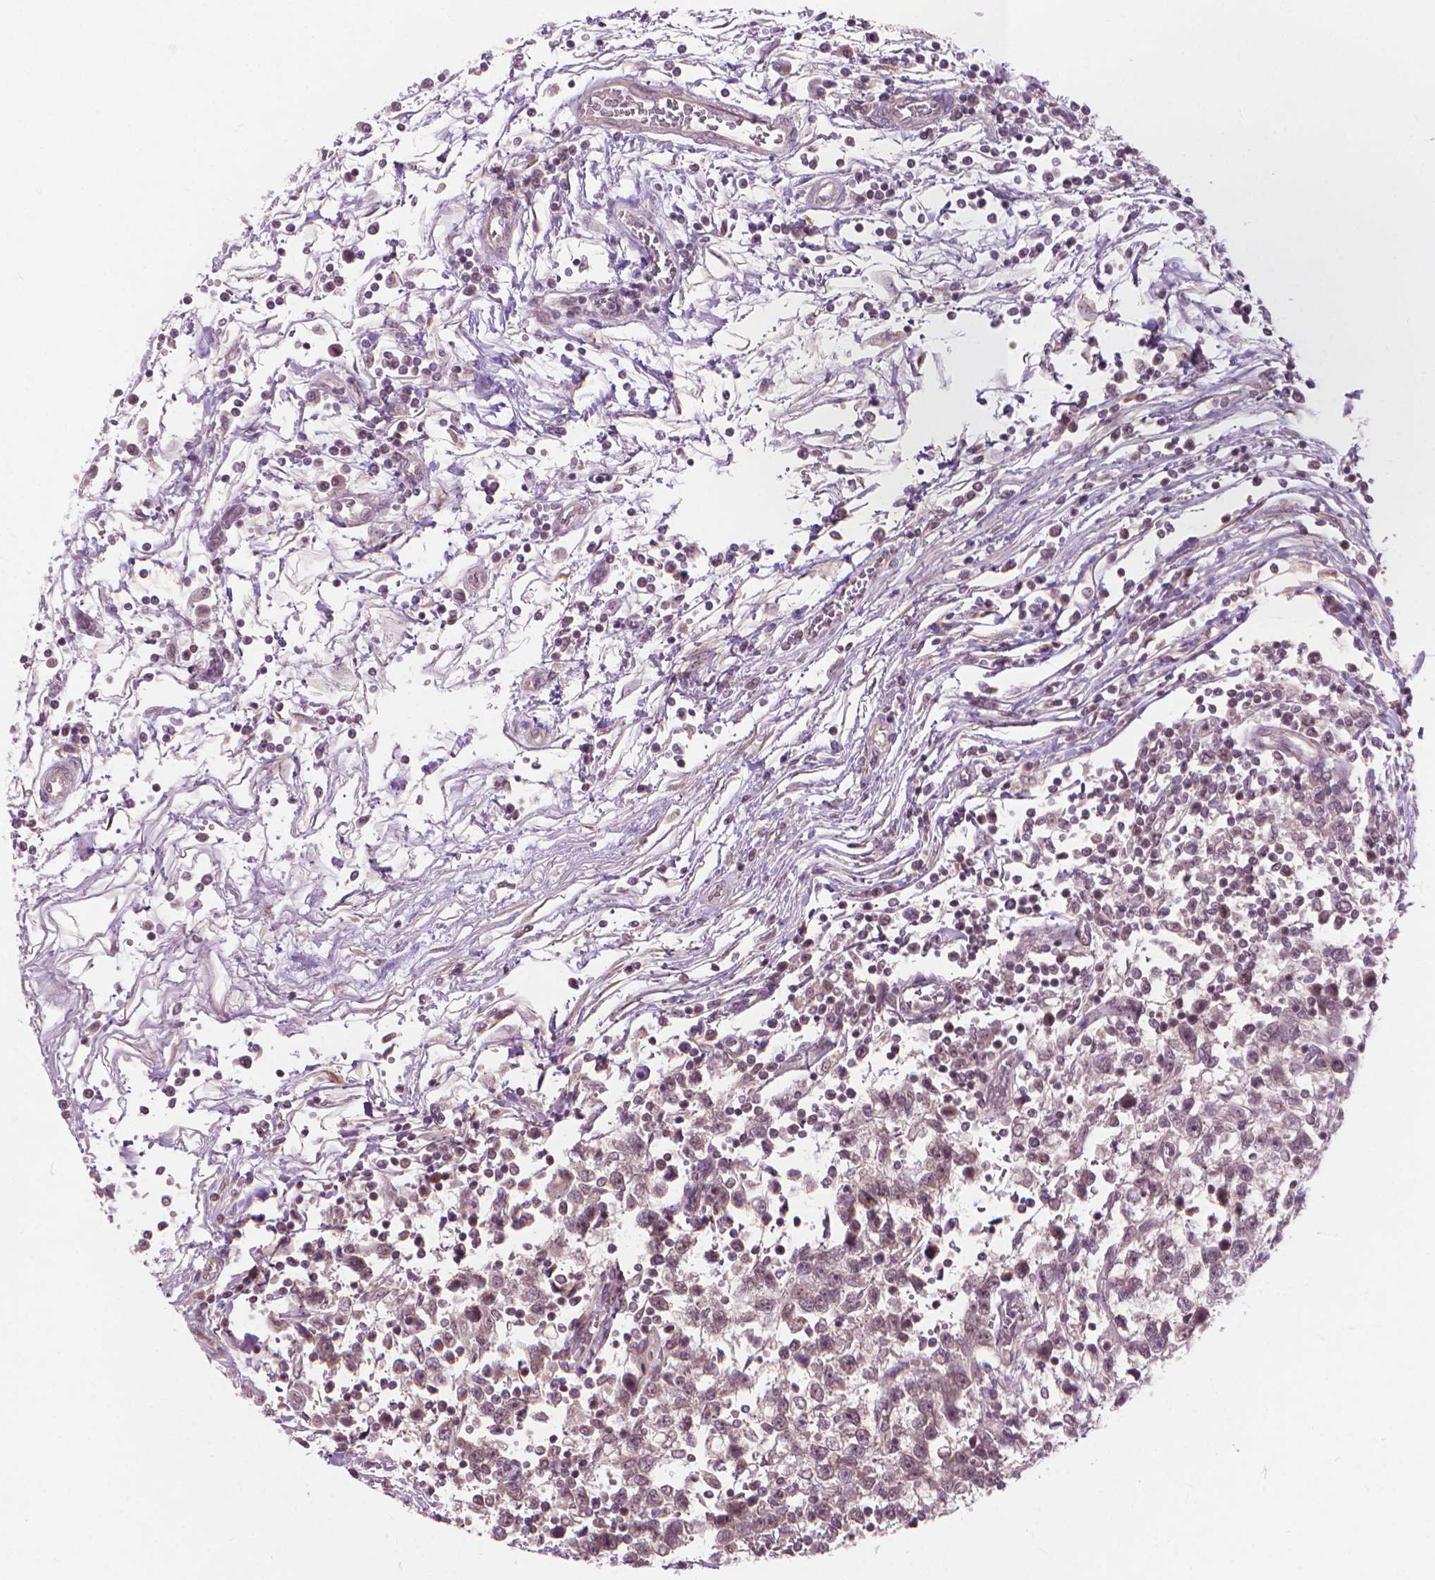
{"staining": {"intensity": "weak", "quantity": "<25%", "location": "nuclear"}, "tissue": "testis cancer", "cell_type": "Tumor cells", "image_type": "cancer", "snomed": [{"axis": "morphology", "description": "Seminoma, NOS"}, {"axis": "topography", "description": "Testis"}], "caption": "Testis cancer was stained to show a protein in brown. There is no significant expression in tumor cells.", "gene": "SSU72", "patient": {"sex": "male", "age": 34}}